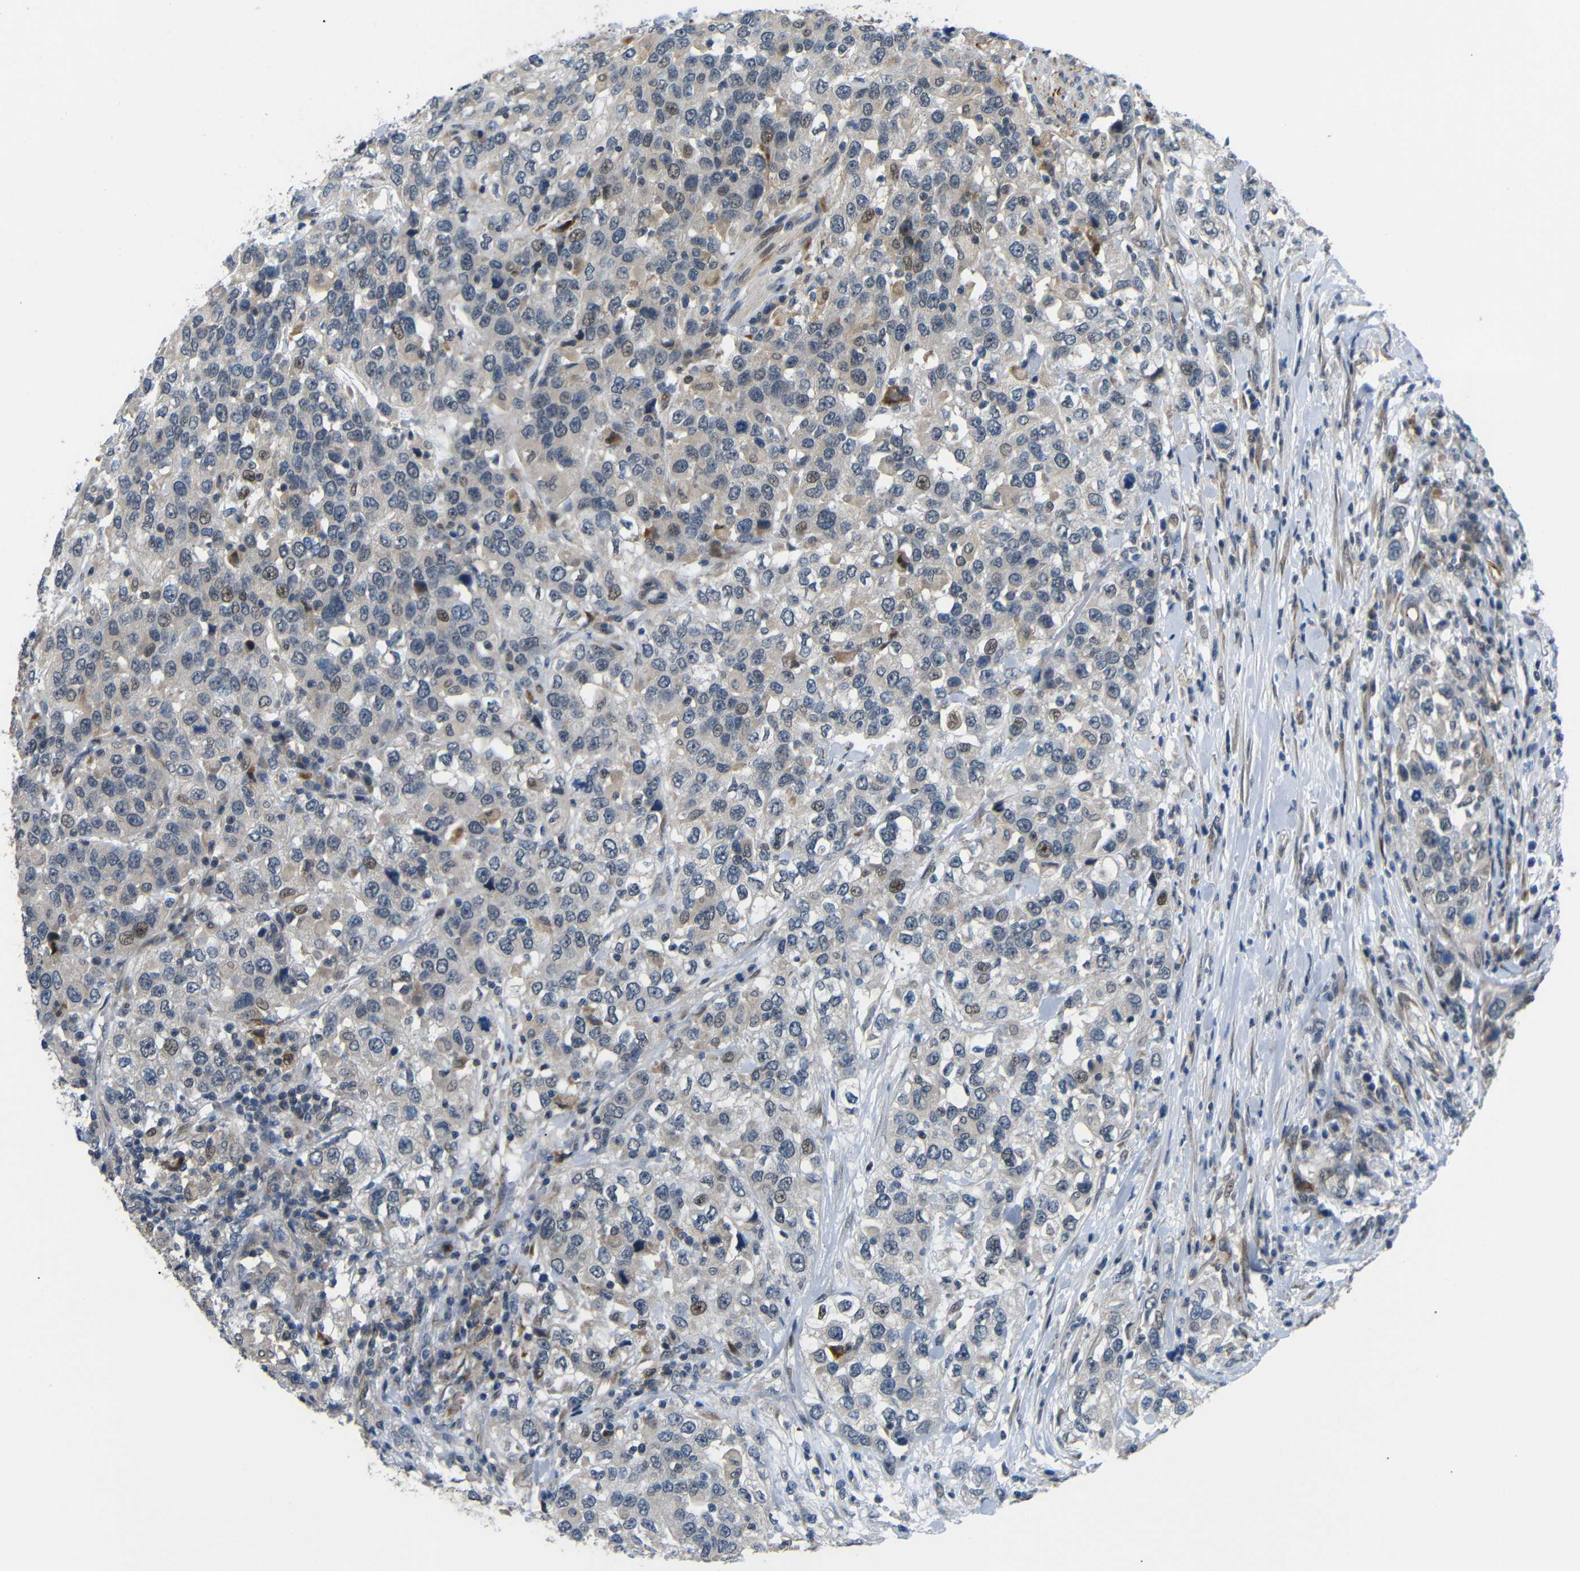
{"staining": {"intensity": "weak", "quantity": "<25%", "location": "nuclear"}, "tissue": "urothelial cancer", "cell_type": "Tumor cells", "image_type": "cancer", "snomed": [{"axis": "morphology", "description": "Urothelial carcinoma, High grade"}, {"axis": "topography", "description": "Urinary bladder"}], "caption": "Immunohistochemistry (IHC) micrograph of high-grade urothelial carcinoma stained for a protein (brown), which shows no expression in tumor cells.", "gene": "SYDE1", "patient": {"sex": "female", "age": 80}}